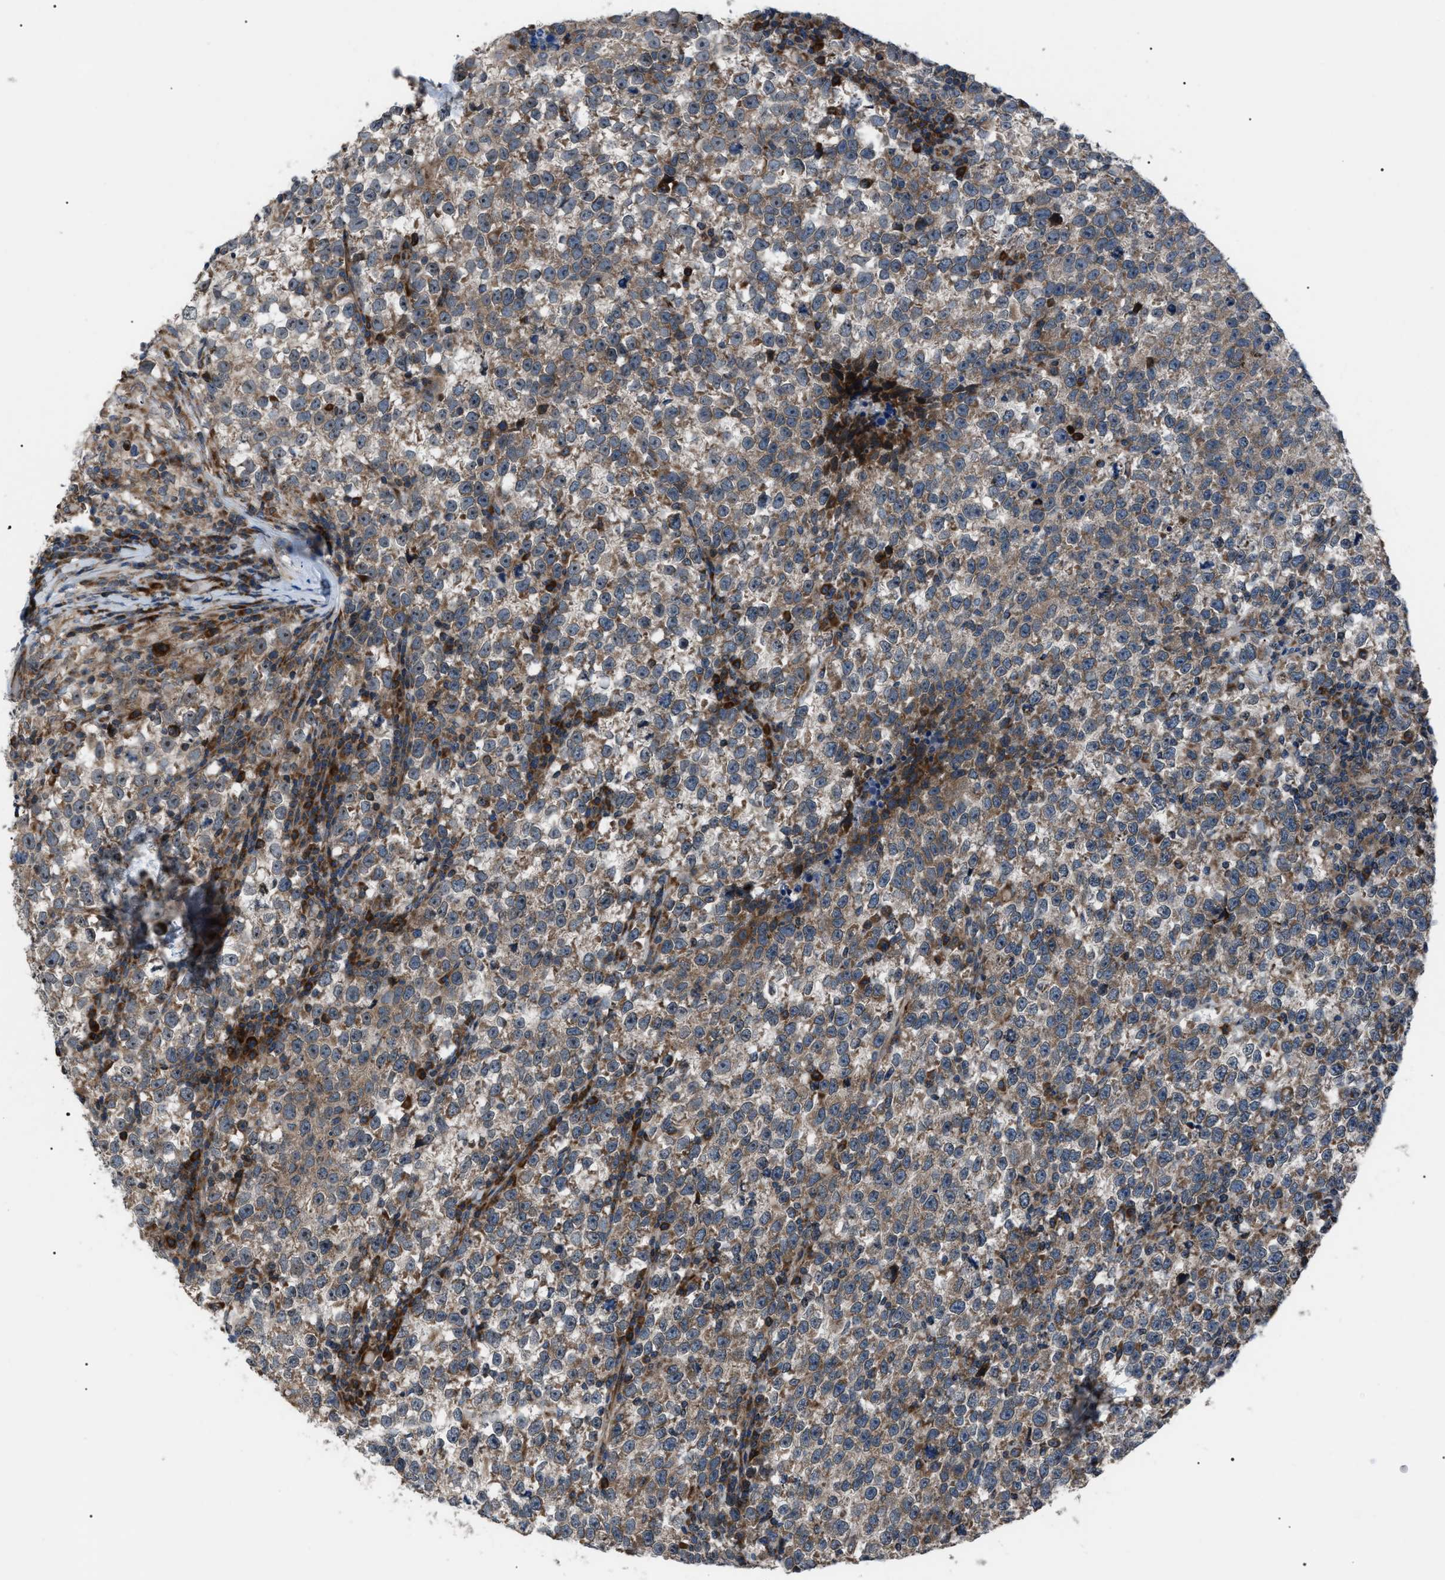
{"staining": {"intensity": "moderate", "quantity": ">75%", "location": "cytoplasmic/membranous"}, "tissue": "testis cancer", "cell_type": "Tumor cells", "image_type": "cancer", "snomed": [{"axis": "morphology", "description": "Normal tissue, NOS"}, {"axis": "morphology", "description": "Seminoma, NOS"}, {"axis": "topography", "description": "Testis"}], "caption": "Protein staining by immunohistochemistry demonstrates moderate cytoplasmic/membranous positivity in approximately >75% of tumor cells in testis seminoma.", "gene": "AGO2", "patient": {"sex": "male", "age": 43}}